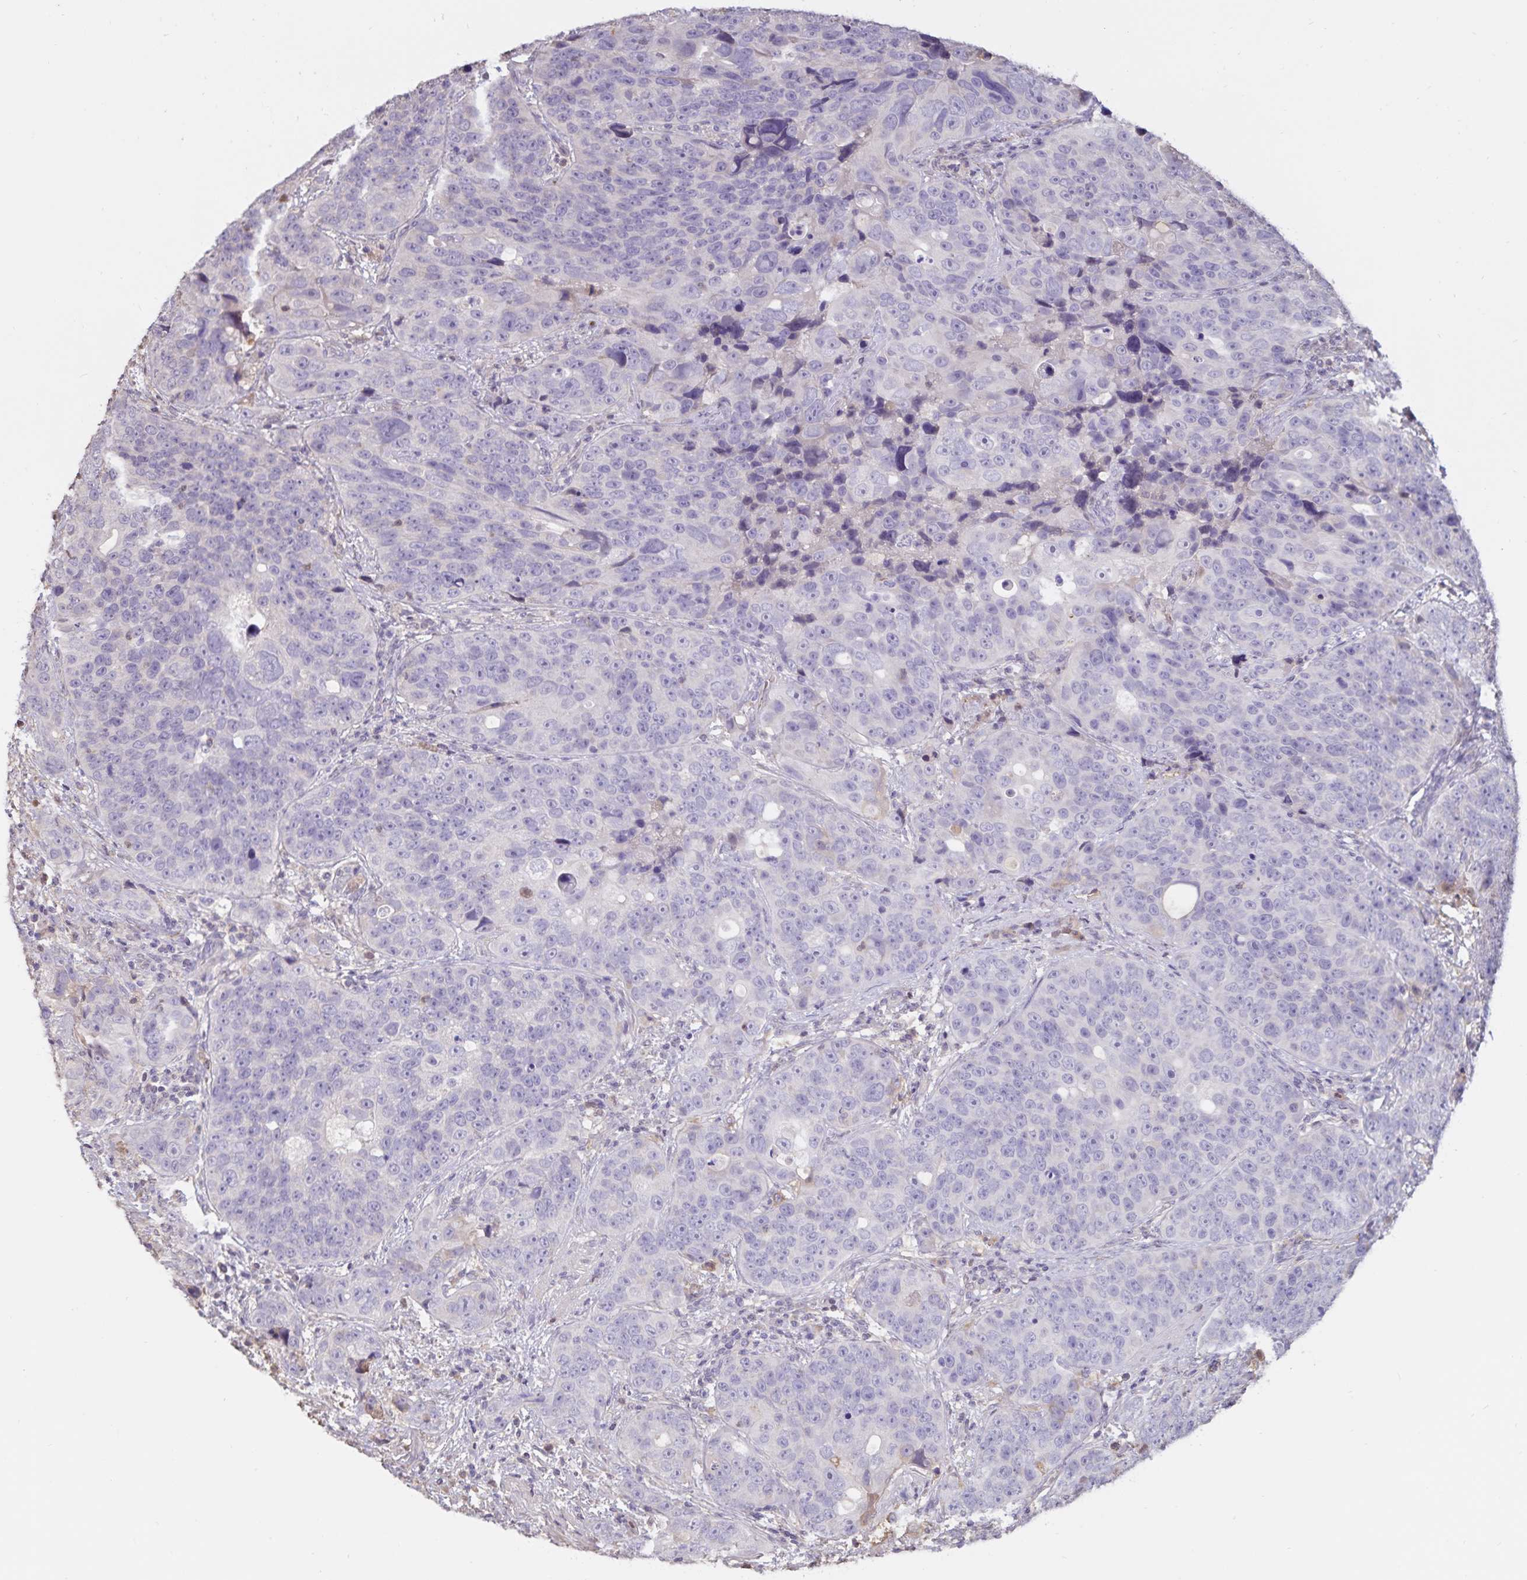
{"staining": {"intensity": "negative", "quantity": "none", "location": "none"}, "tissue": "urothelial cancer", "cell_type": "Tumor cells", "image_type": "cancer", "snomed": [{"axis": "morphology", "description": "Urothelial carcinoma, NOS"}, {"axis": "topography", "description": "Urinary bladder"}], "caption": "Immunohistochemistry image of neoplastic tissue: urothelial cancer stained with DAB displays no significant protein staining in tumor cells. (DAB immunohistochemistry, high magnification).", "gene": "FGG", "patient": {"sex": "male", "age": 52}}